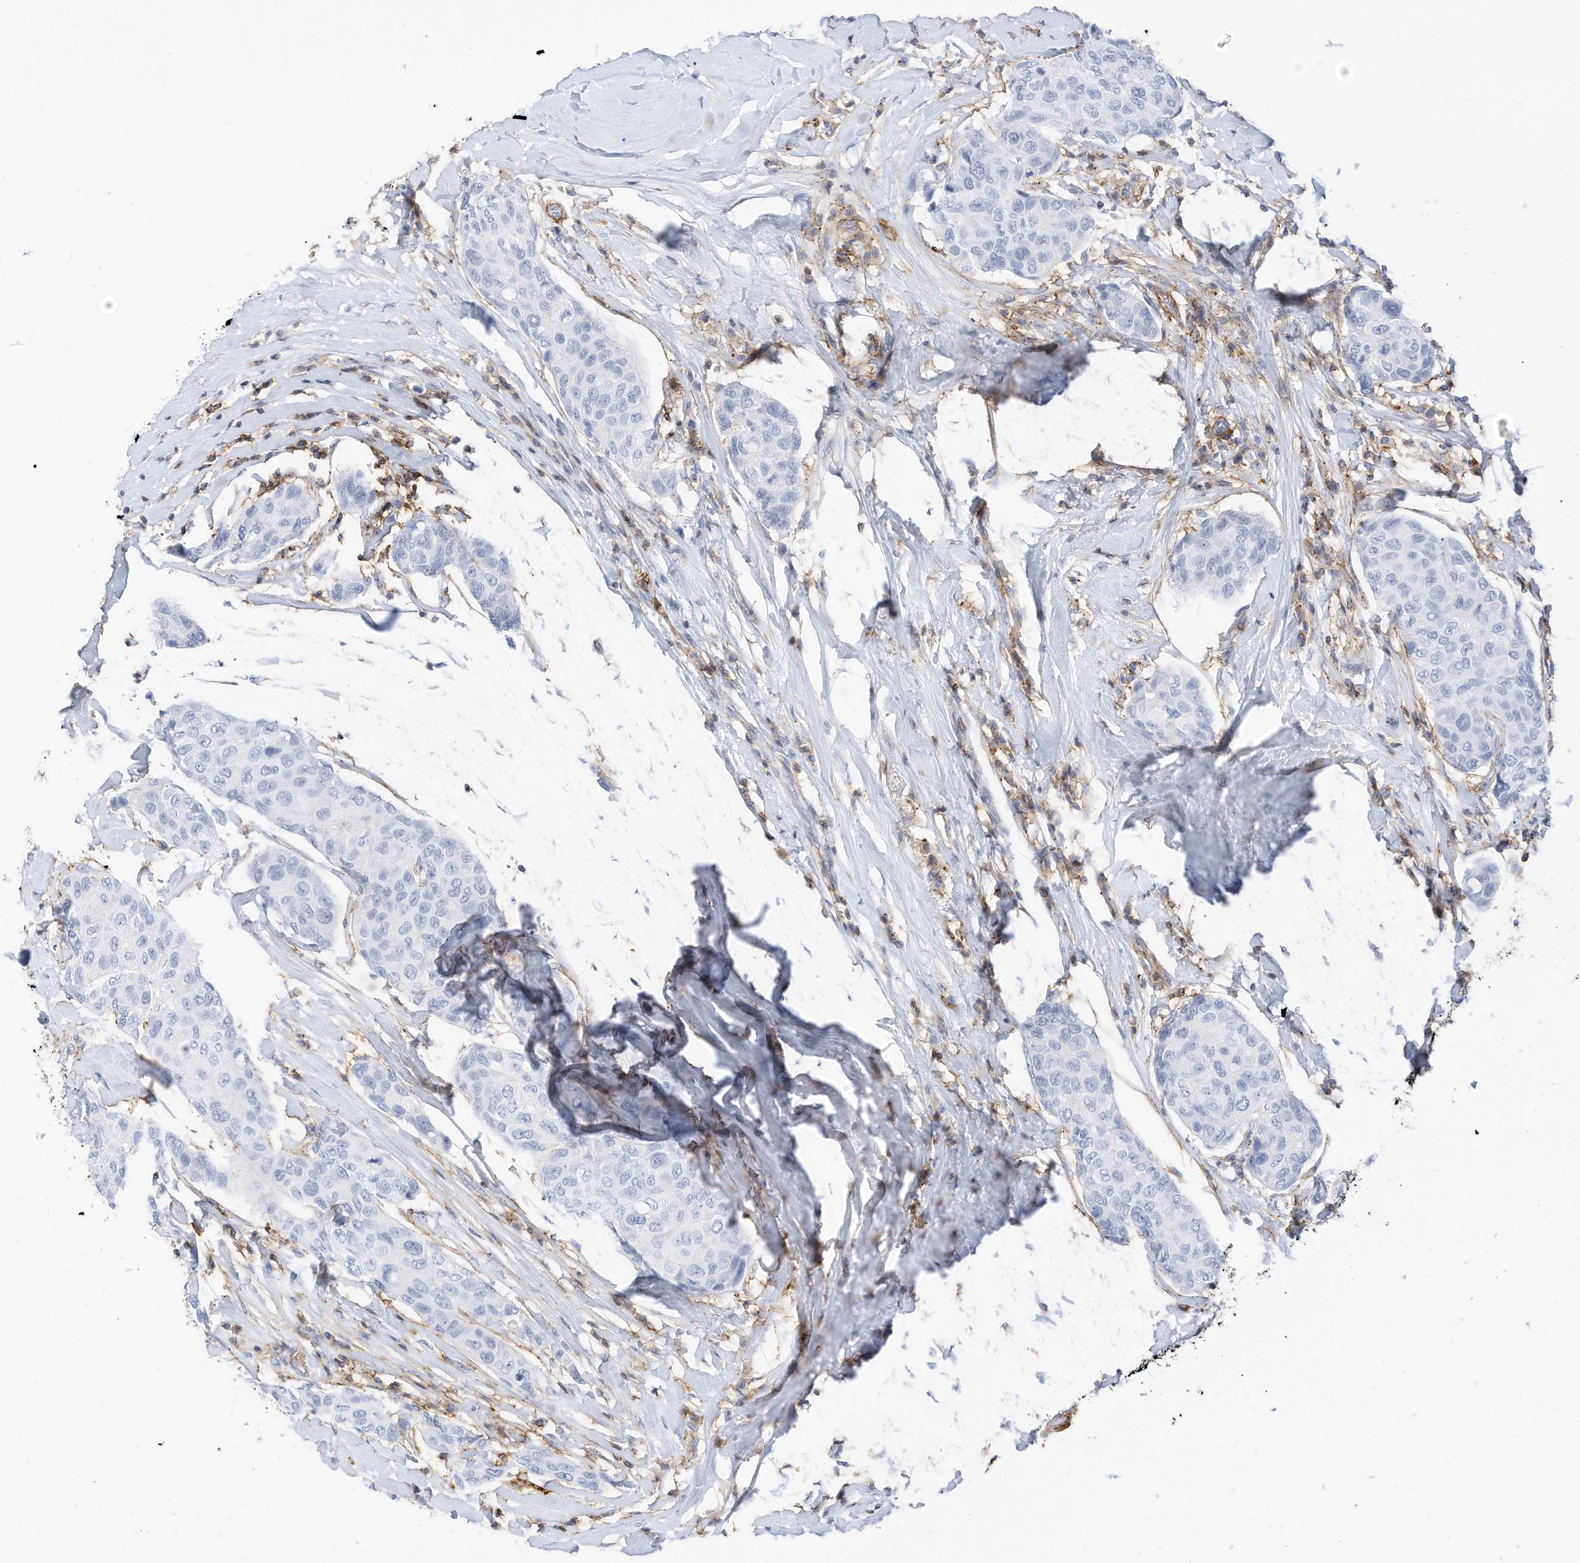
{"staining": {"intensity": "negative", "quantity": "none", "location": "none"}, "tissue": "breast cancer", "cell_type": "Tumor cells", "image_type": "cancer", "snomed": [{"axis": "morphology", "description": "Duct carcinoma"}, {"axis": "topography", "description": "Breast"}], "caption": "Human breast cancer (infiltrating ductal carcinoma) stained for a protein using immunohistochemistry (IHC) displays no expression in tumor cells.", "gene": "TXNDC9", "patient": {"sex": "female", "age": 80}}